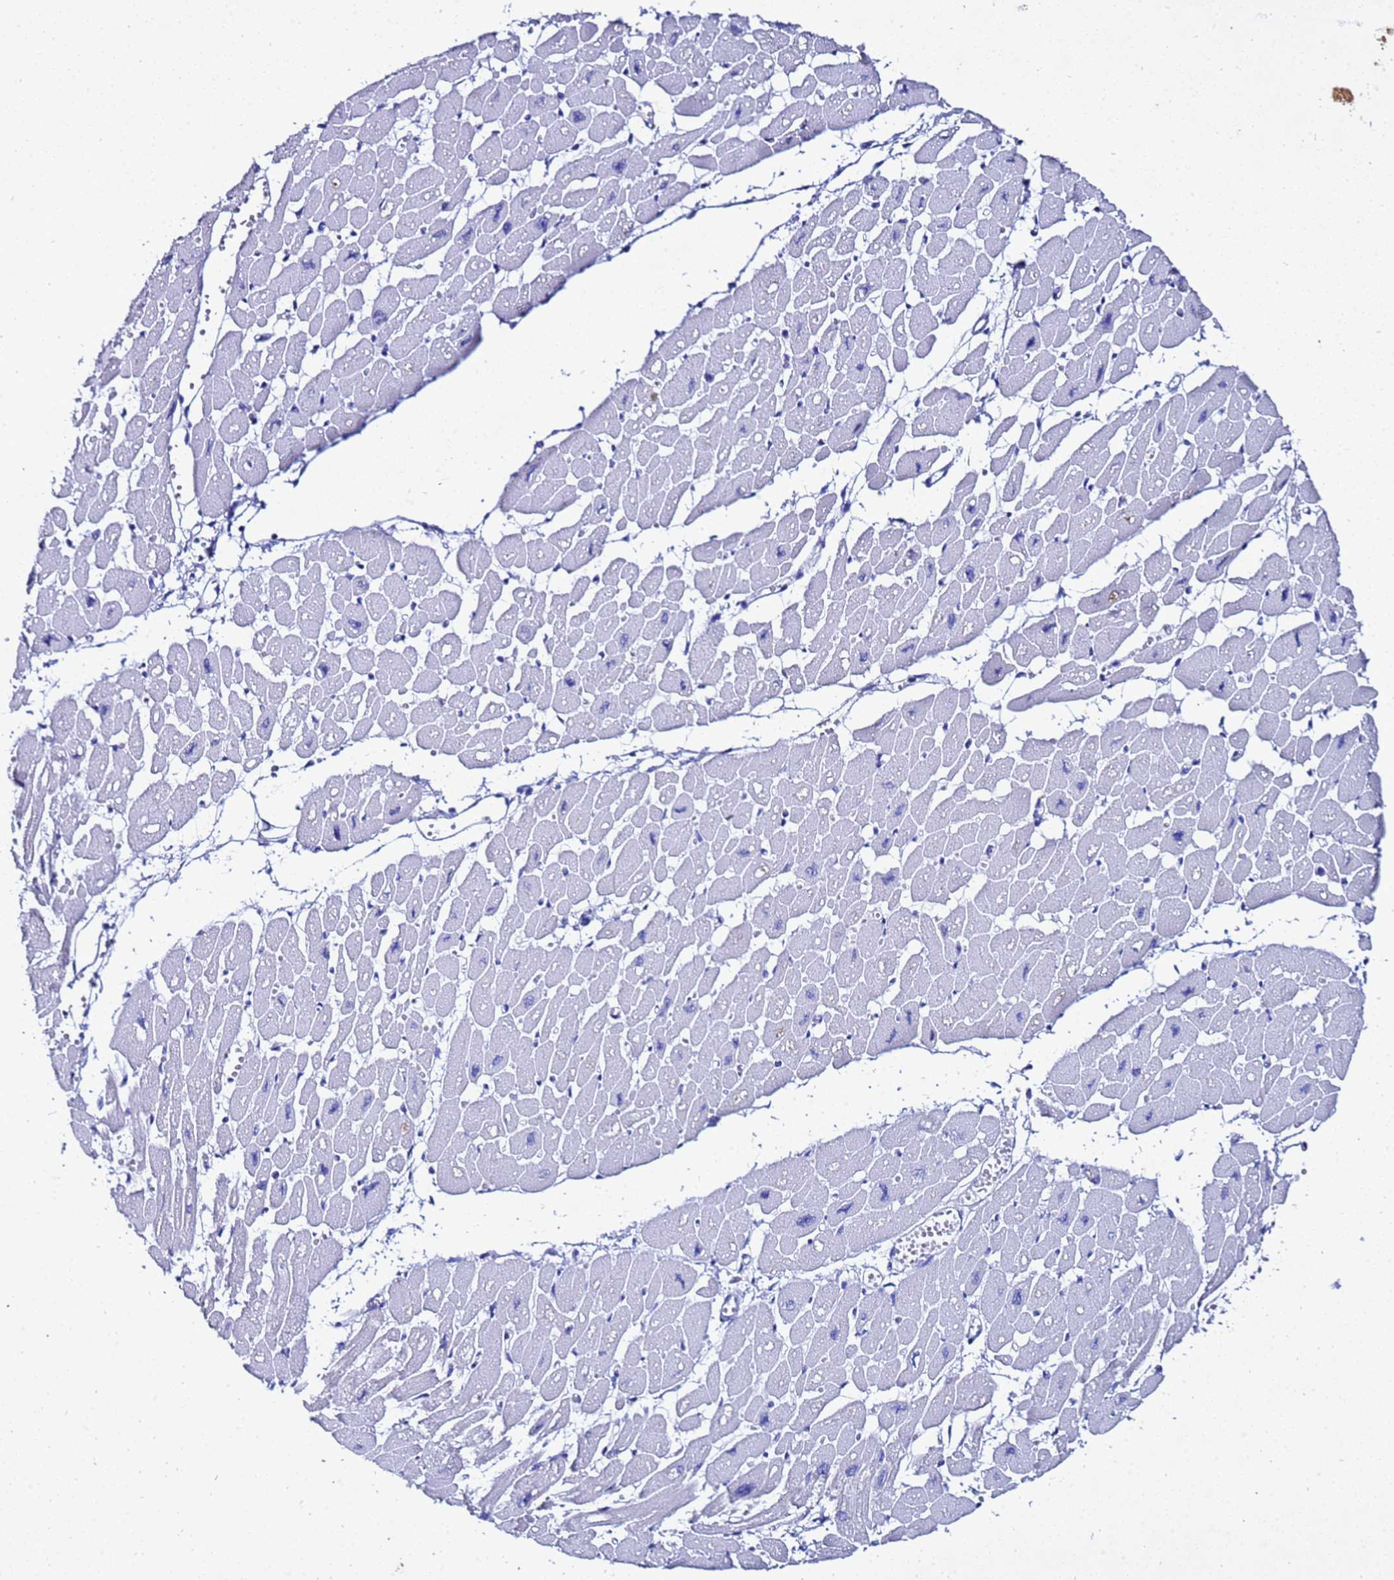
{"staining": {"intensity": "negative", "quantity": "none", "location": "none"}, "tissue": "heart muscle", "cell_type": "Cardiomyocytes", "image_type": "normal", "snomed": [{"axis": "morphology", "description": "Normal tissue, NOS"}, {"axis": "topography", "description": "Heart"}], "caption": "Cardiomyocytes are negative for protein expression in normal human heart muscle. (DAB (3,3'-diaminobenzidine) immunohistochemistry (IHC) visualized using brightfield microscopy, high magnification).", "gene": "LIPF", "patient": {"sex": "female", "age": 54}}